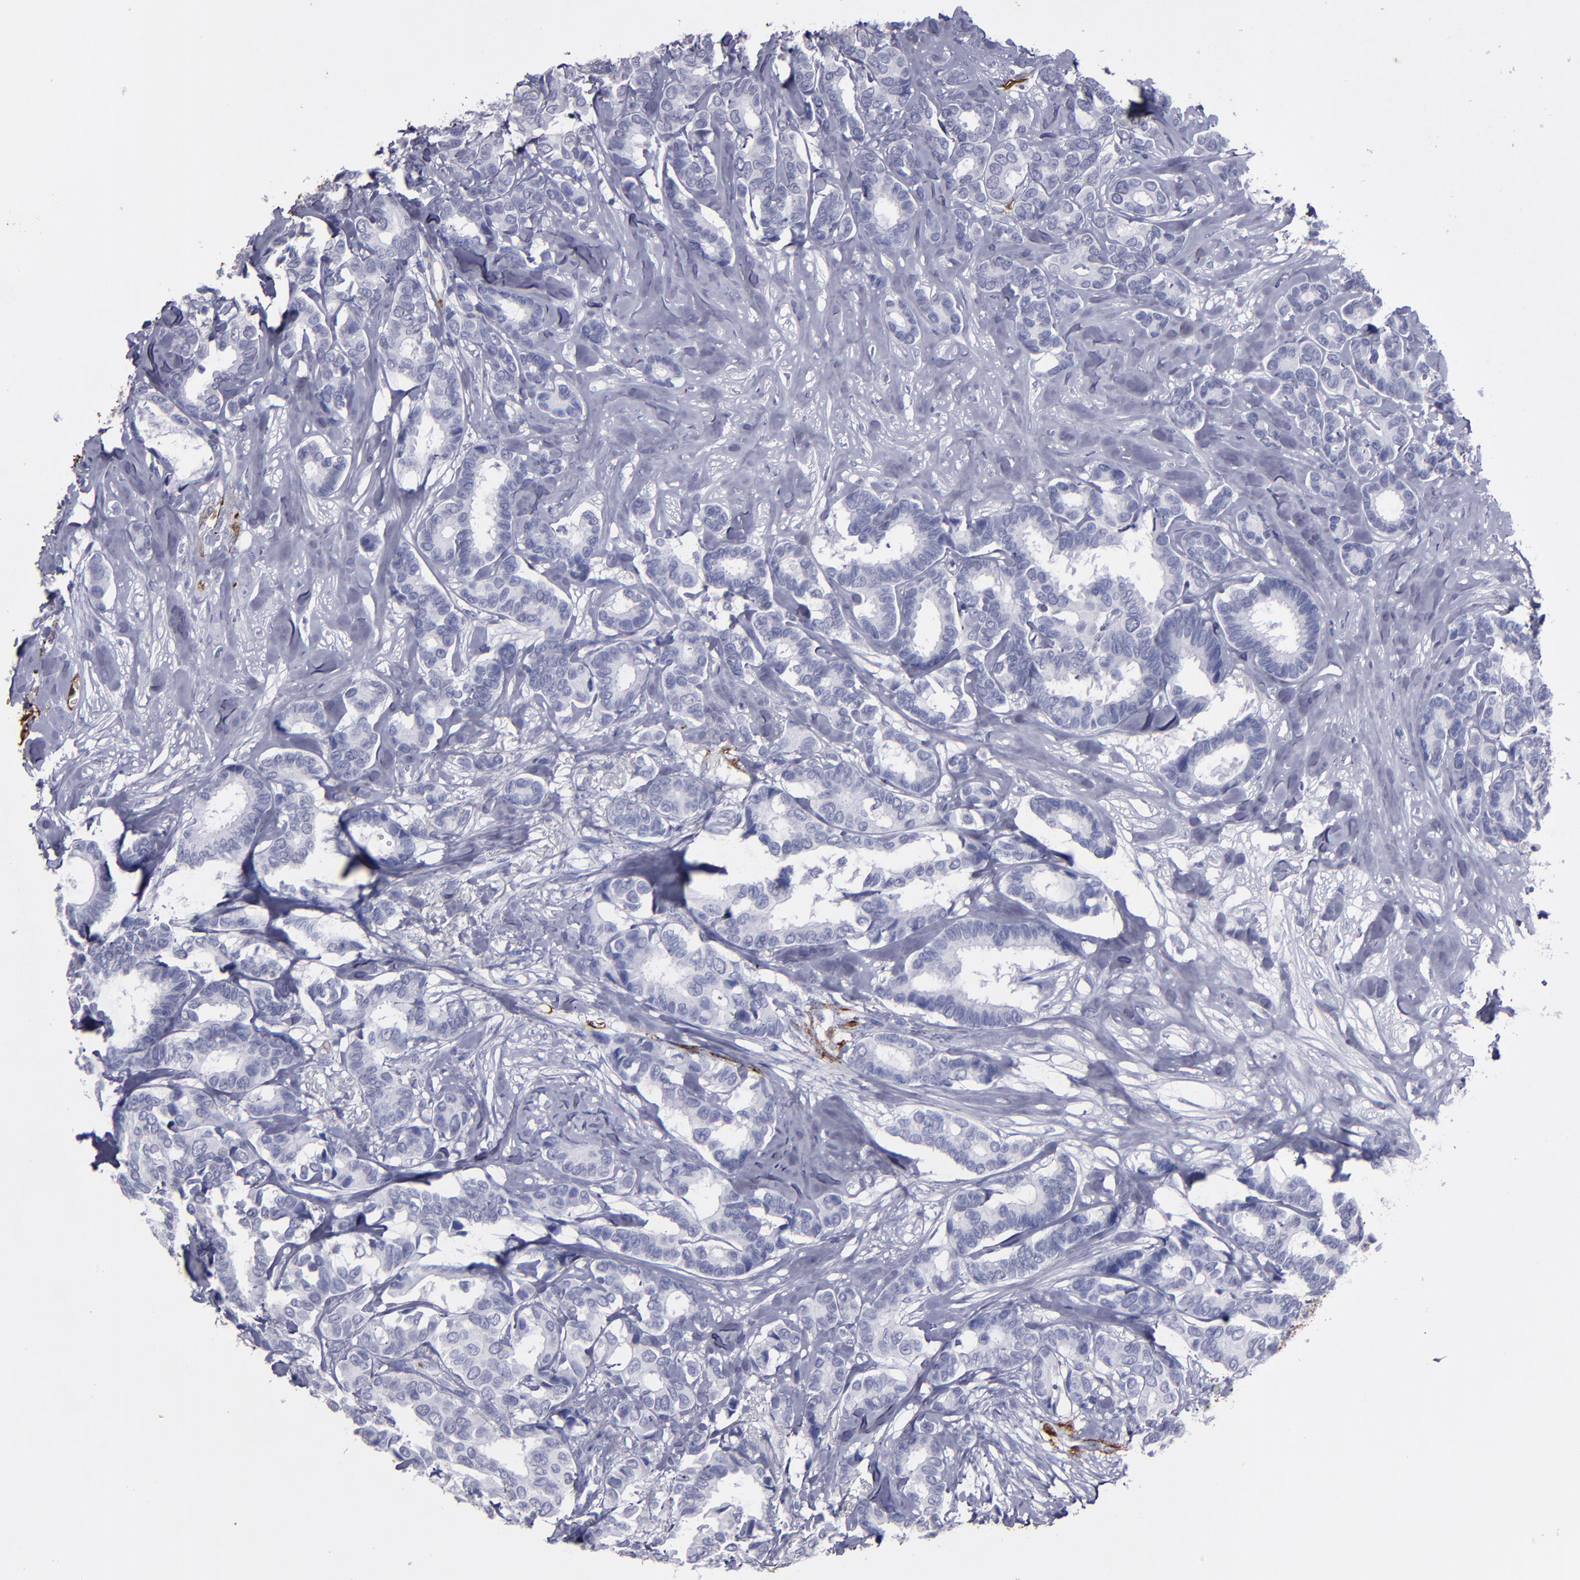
{"staining": {"intensity": "negative", "quantity": "none", "location": "none"}, "tissue": "breast cancer", "cell_type": "Tumor cells", "image_type": "cancer", "snomed": [{"axis": "morphology", "description": "Duct carcinoma"}, {"axis": "topography", "description": "Breast"}], "caption": "Breast cancer was stained to show a protein in brown. There is no significant staining in tumor cells. (DAB immunohistochemistry (IHC) visualized using brightfield microscopy, high magnification).", "gene": "CD36", "patient": {"sex": "female", "age": 87}}